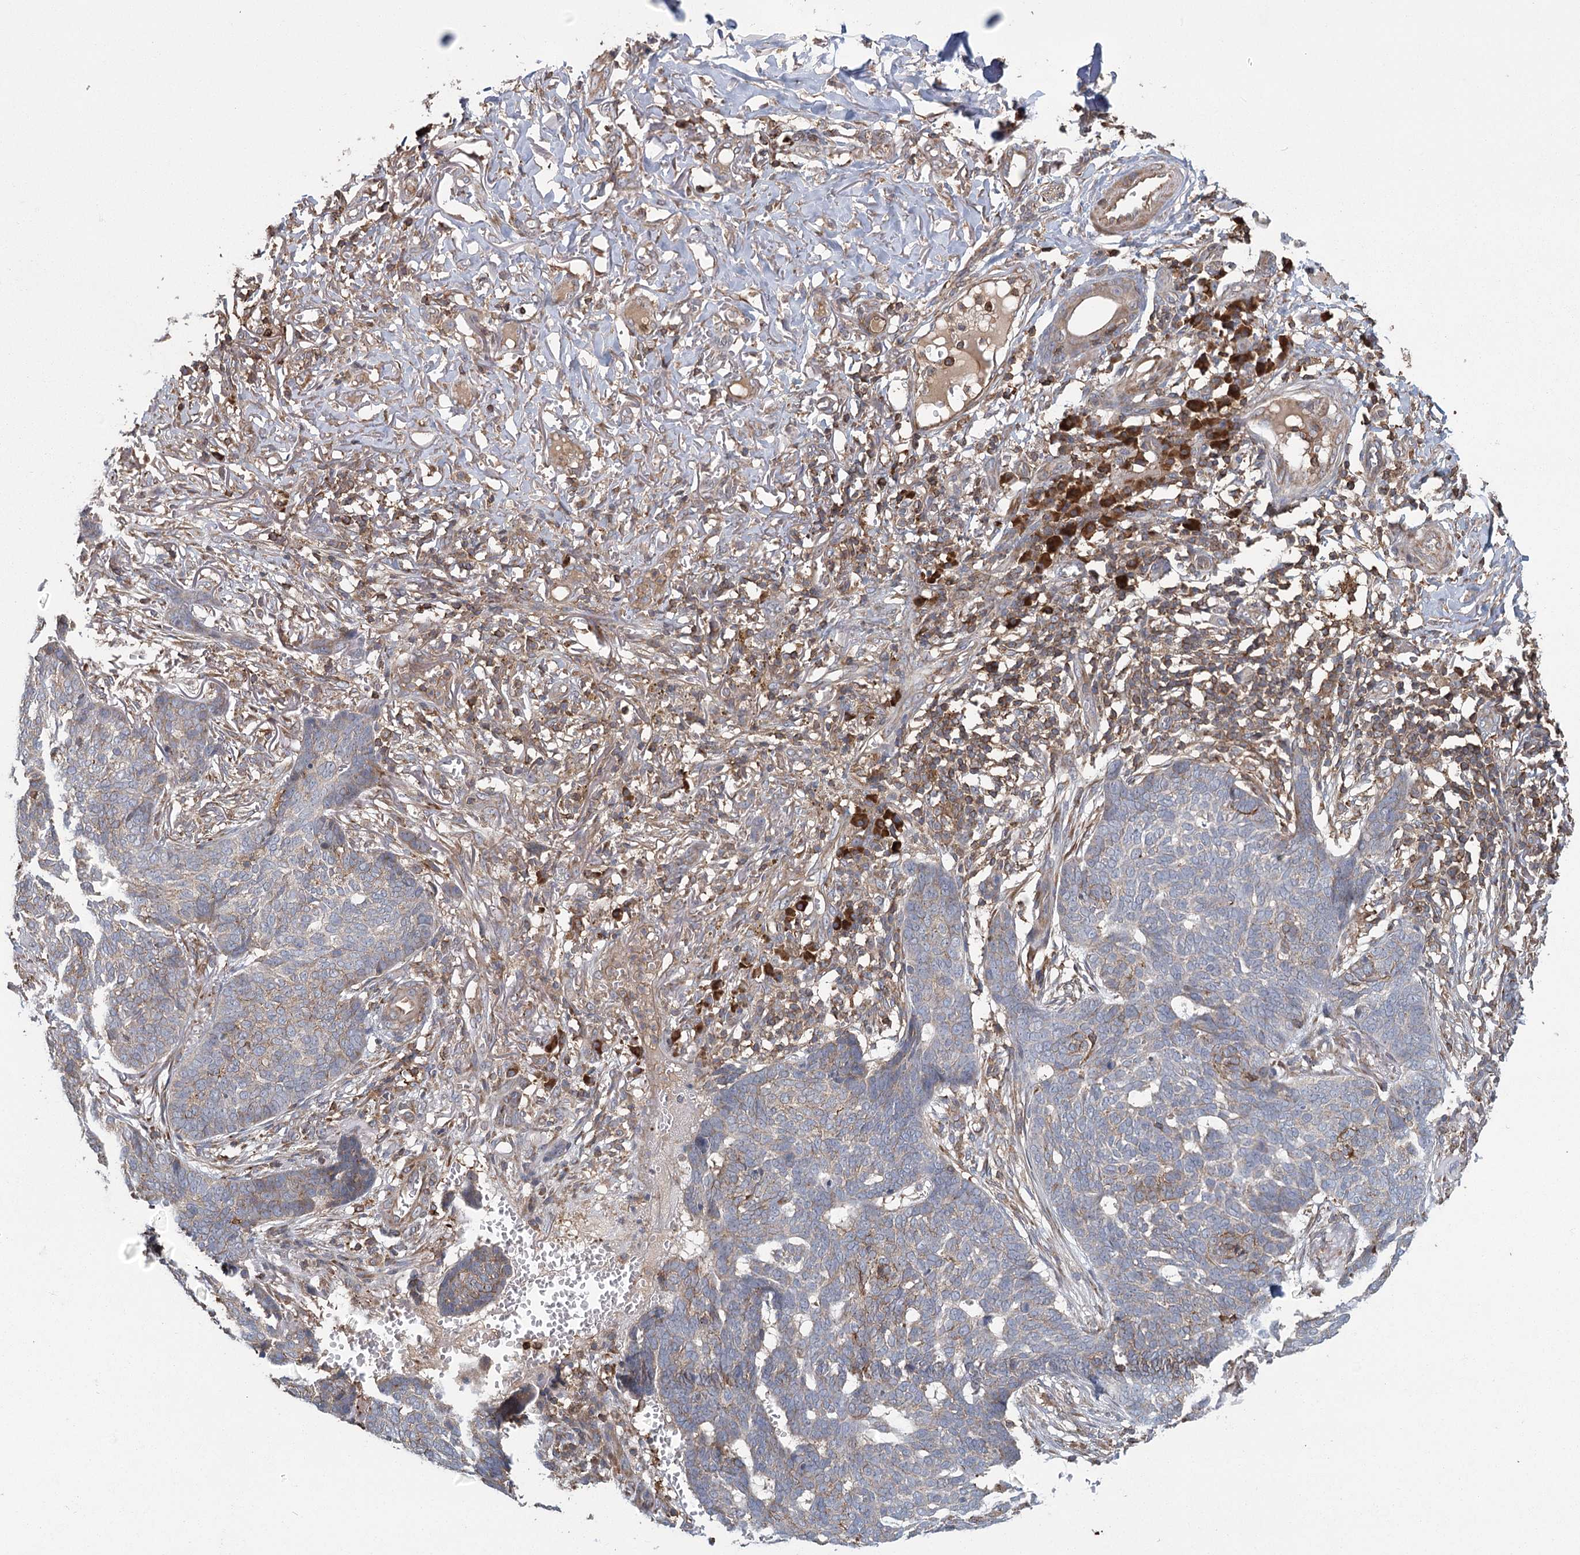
{"staining": {"intensity": "negative", "quantity": "none", "location": "none"}, "tissue": "skin cancer", "cell_type": "Tumor cells", "image_type": "cancer", "snomed": [{"axis": "morphology", "description": "Basal cell carcinoma"}, {"axis": "topography", "description": "Skin"}], "caption": "DAB immunohistochemical staining of skin basal cell carcinoma reveals no significant staining in tumor cells. (DAB (3,3'-diaminobenzidine) immunohistochemistry visualized using brightfield microscopy, high magnification).", "gene": "PLEKHA7", "patient": {"sex": "male", "age": 85}}